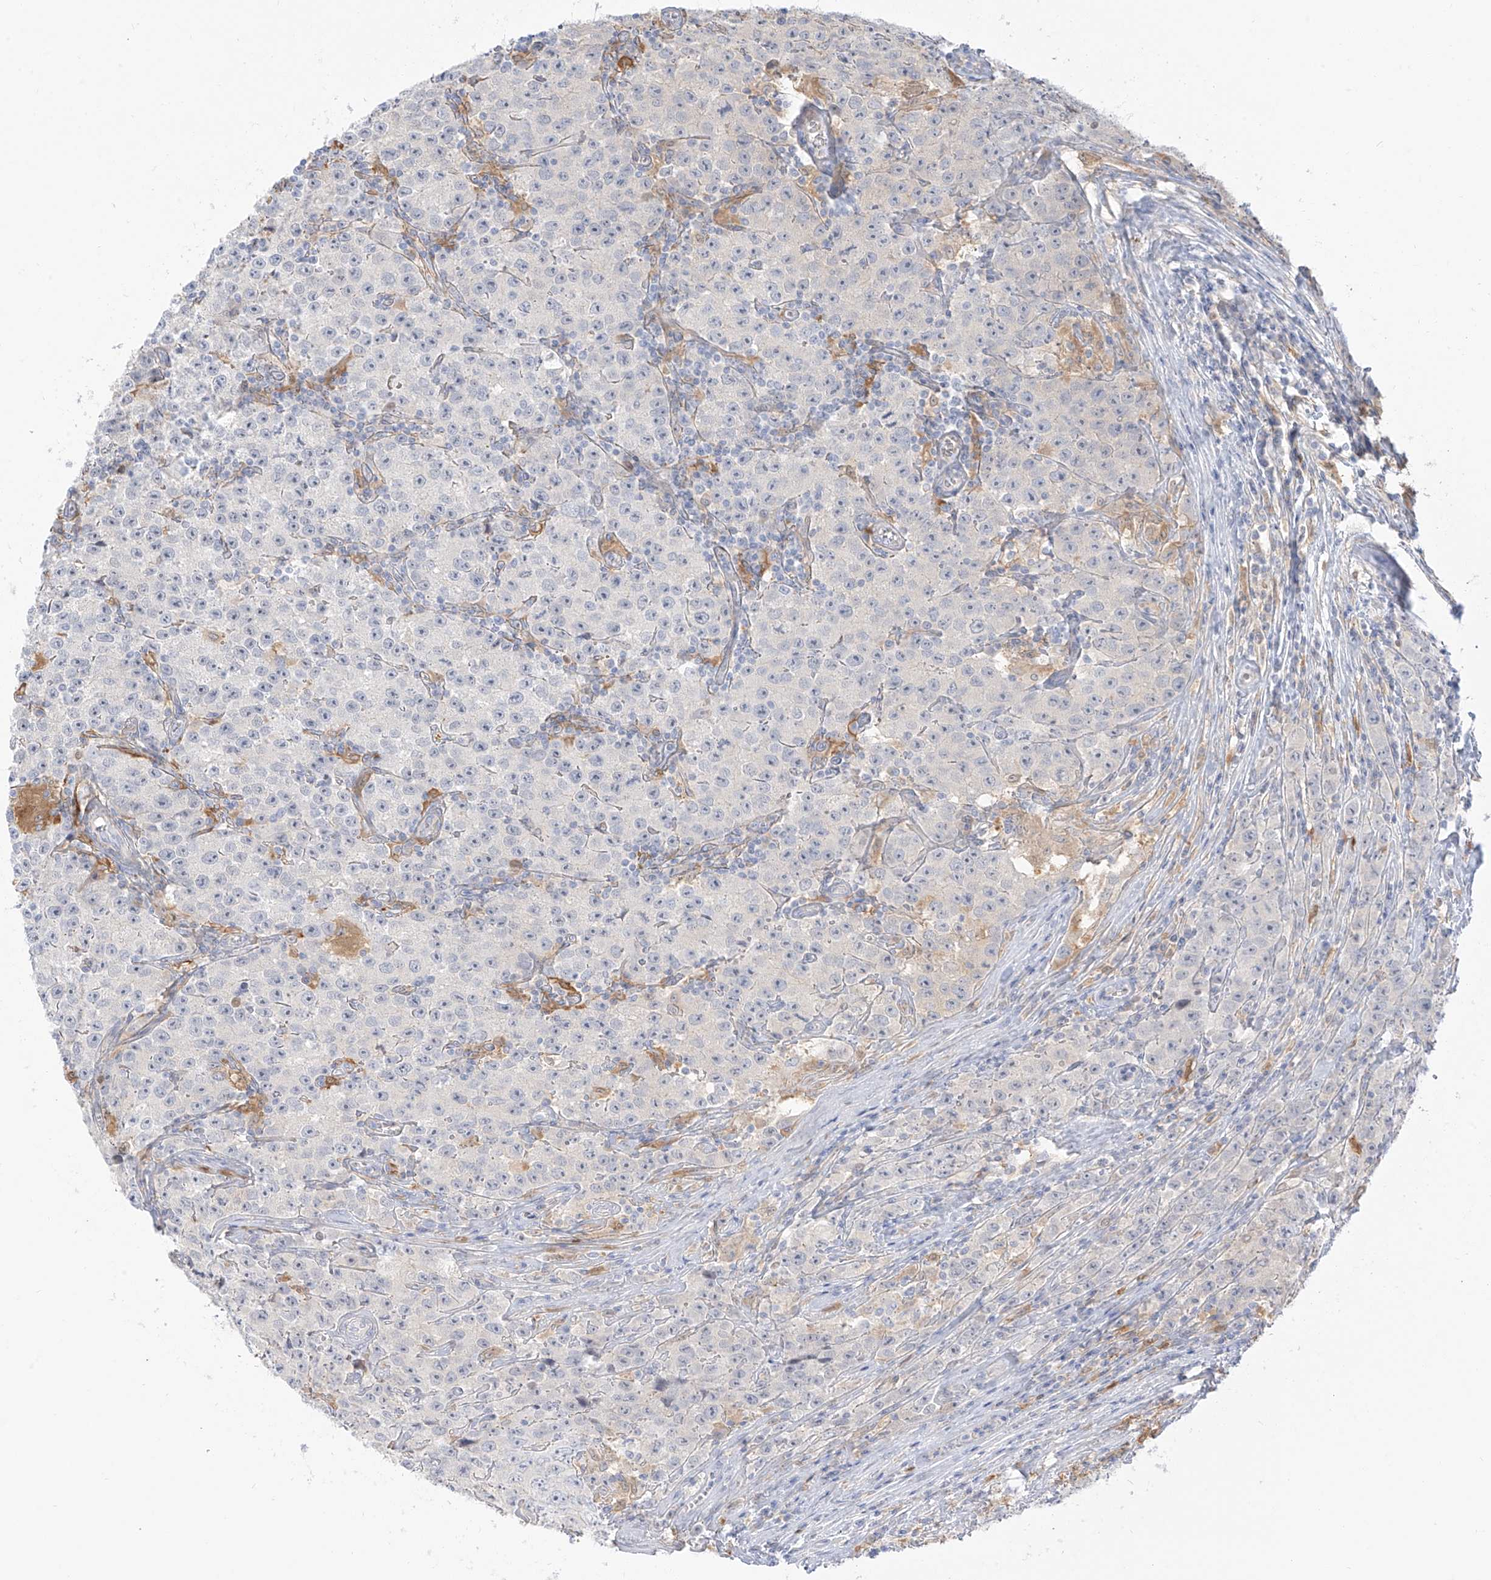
{"staining": {"intensity": "negative", "quantity": "none", "location": "none"}, "tissue": "testis cancer", "cell_type": "Tumor cells", "image_type": "cancer", "snomed": [{"axis": "morphology", "description": "Seminoma, NOS"}, {"axis": "morphology", "description": "Carcinoma, Embryonal, NOS"}, {"axis": "topography", "description": "Testis"}], "caption": "A photomicrograph of testis embryonal carcinoma stained for a protein demonstrates no brown staining in tumor cells.", "gene": "UPK1B", "patient": {"sex": "male", "age": 43}}